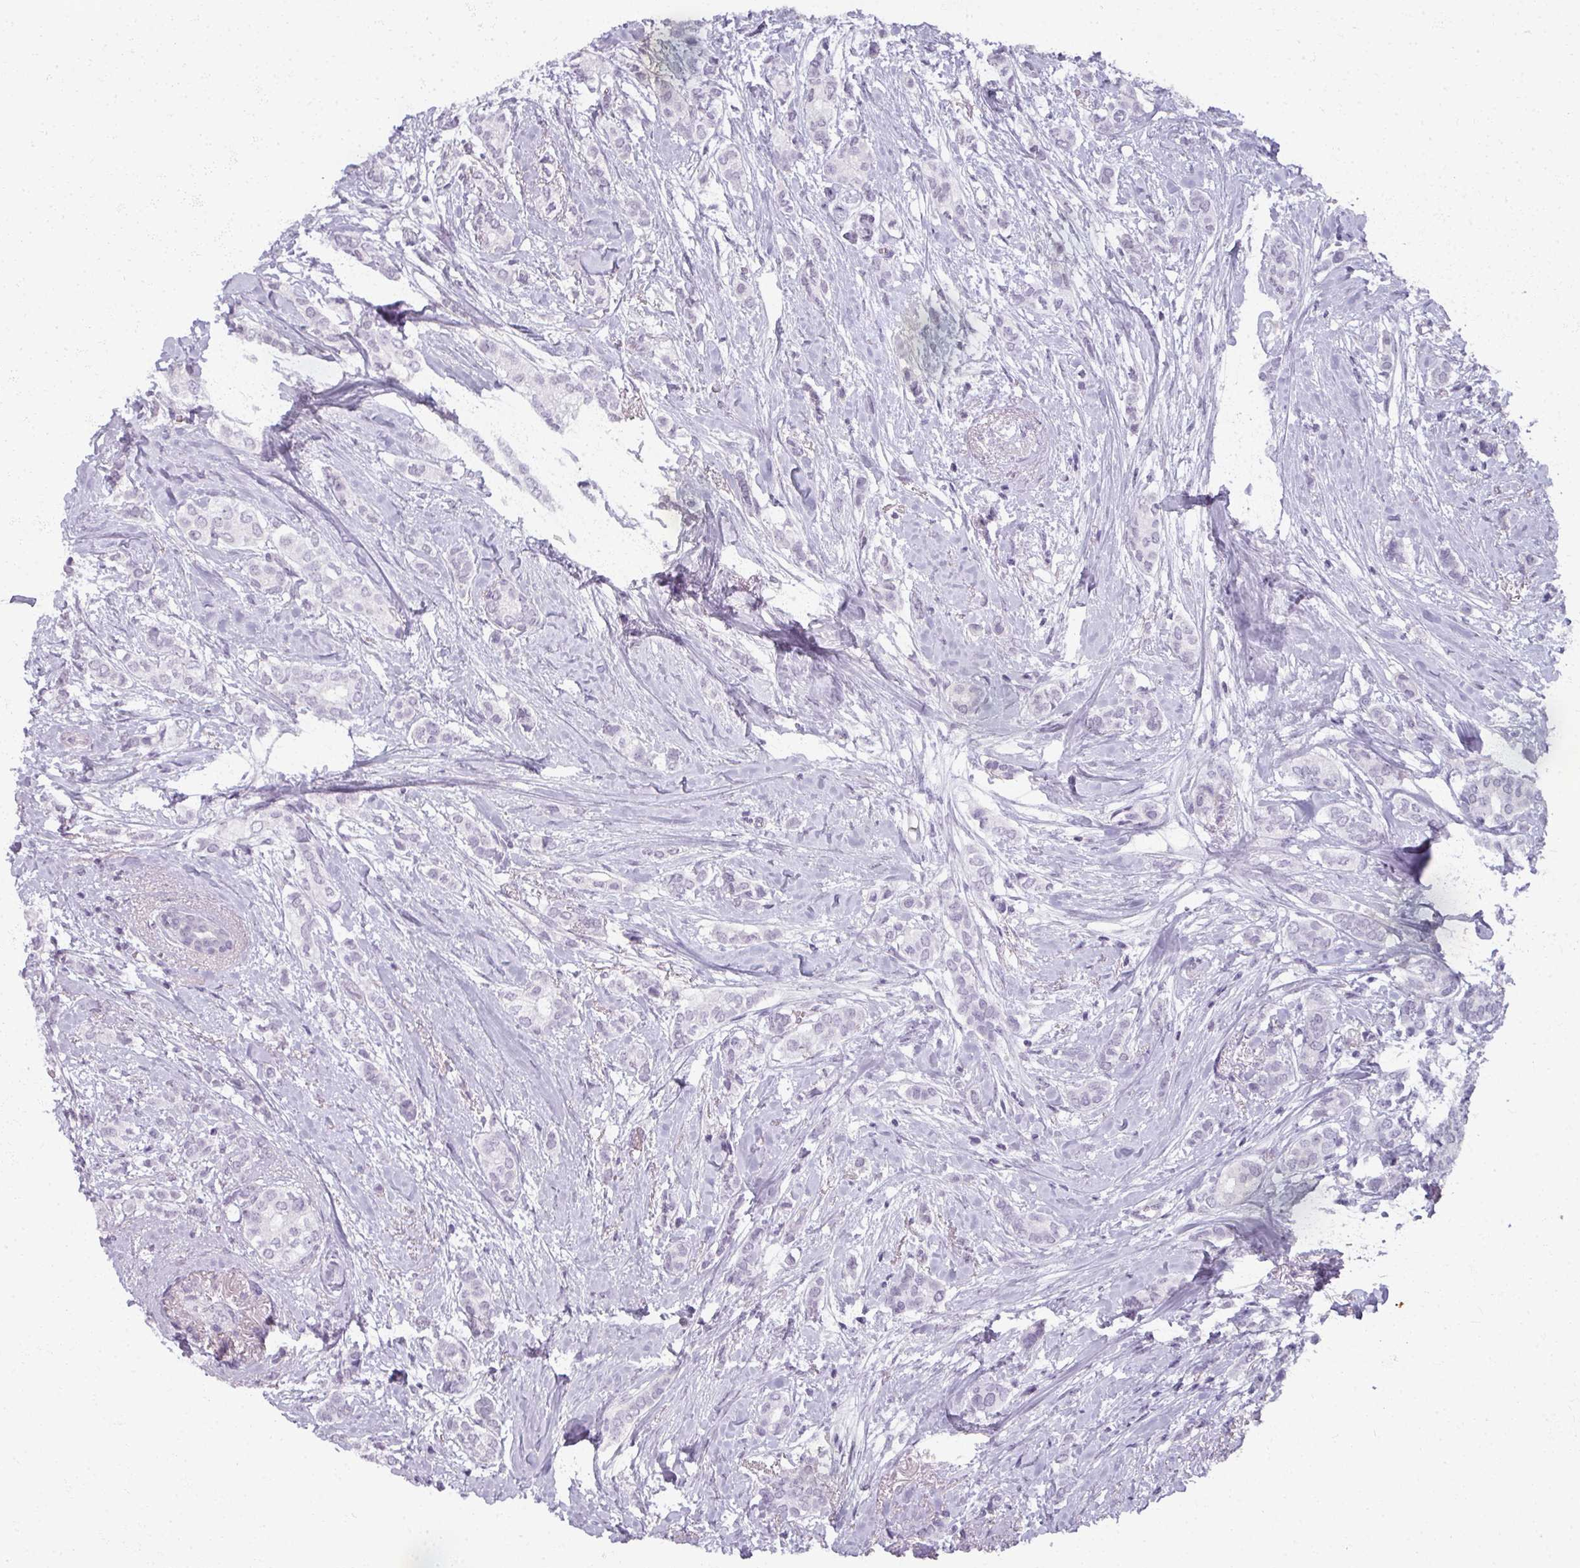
{"staining": {"intensity": "negative", "quantity": "none", "location": "none"}, "tissue": "breast cancer", "cell_type": "Tumor cells", "image_type": "cancer", "snomed": [{"axis": "morphology", "description": "Duct carcinoma"}, {"axis": "topography", "description": "Breast"}], "caption": "A high-resolution image shows IHC staining of invasive ductal carcinoma (breast), which exhibits no significant staining in tumor cells.", "gene": "RFPL2", "patient": {"sex": "female", "age": 73}}